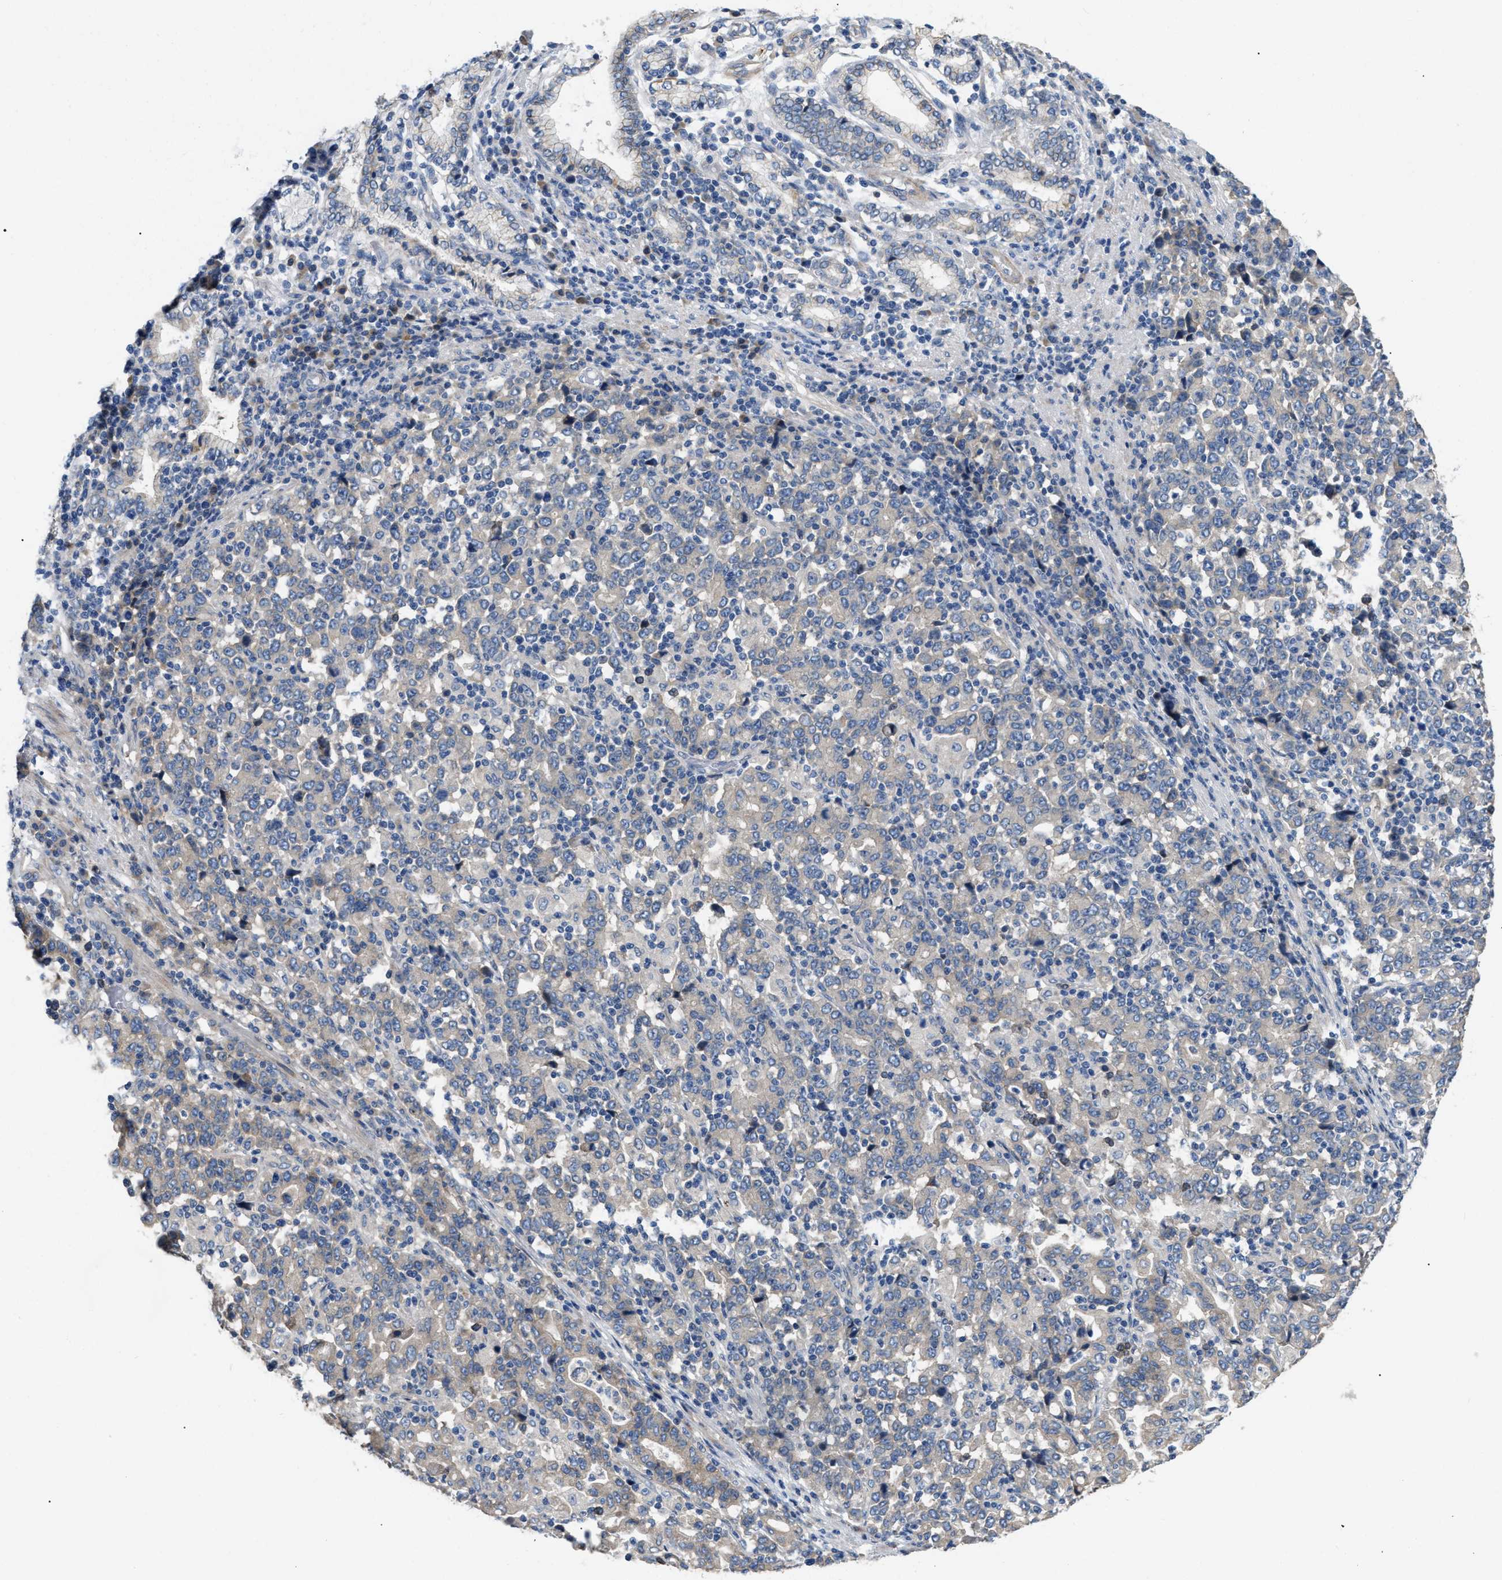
{"staining": {"intensity": "negative", "quantity": "none", "location": "none"}, "tissue": "stomach cancer", "cell_type": "Tumor cells", "image_type": "cancer", "snomed": [{"axis": "morphology", "description": "Adenocarcinoma, NOS"}, {"axis": "topography", "description": "Stomach, upper"}], "caption": "Stomach cancer stained for a protein using IHC exhibits no positivity tumor cells.", "gene": "DHX58", "patient": {"sex": "male", "age": 69}}